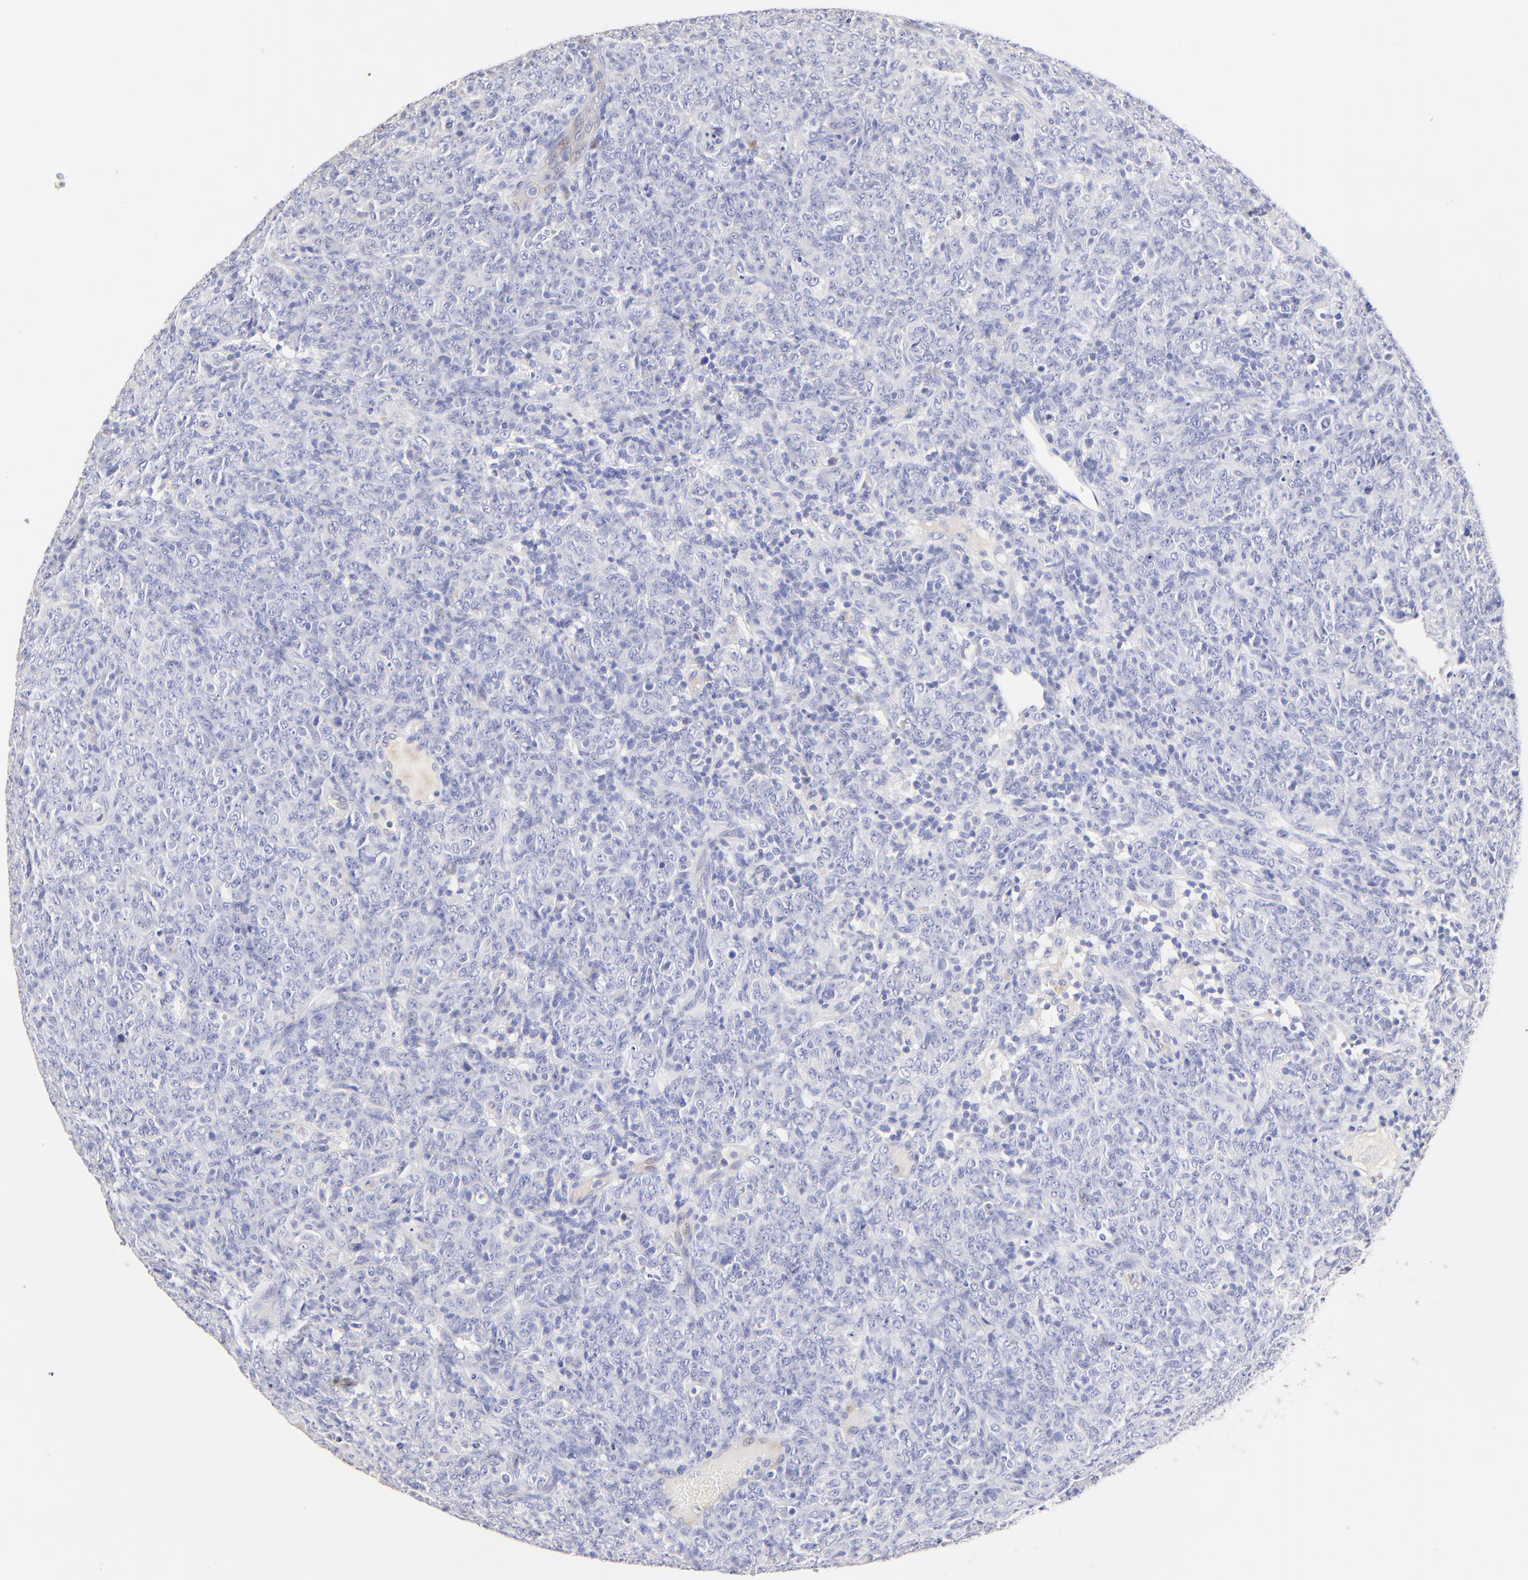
{"staining": {"intensity": "negative", "quantity": "none", "location": "none"}, "tissue": "lymphoma", "cell_type": "Tumor cells", "image_type": "cancer", "snomed": [{"axis": "morphology", "description": "Malignant lymphoma, non-Hodgkin's type, High grade"}, {"axis": "topography", "description": "Tonsil"}], "caption": "The micrograph displays no significant positivity in tumor cells of lymphoma.", "gene": "ASB9", "patient": {"sex": "female", "age": 36}}